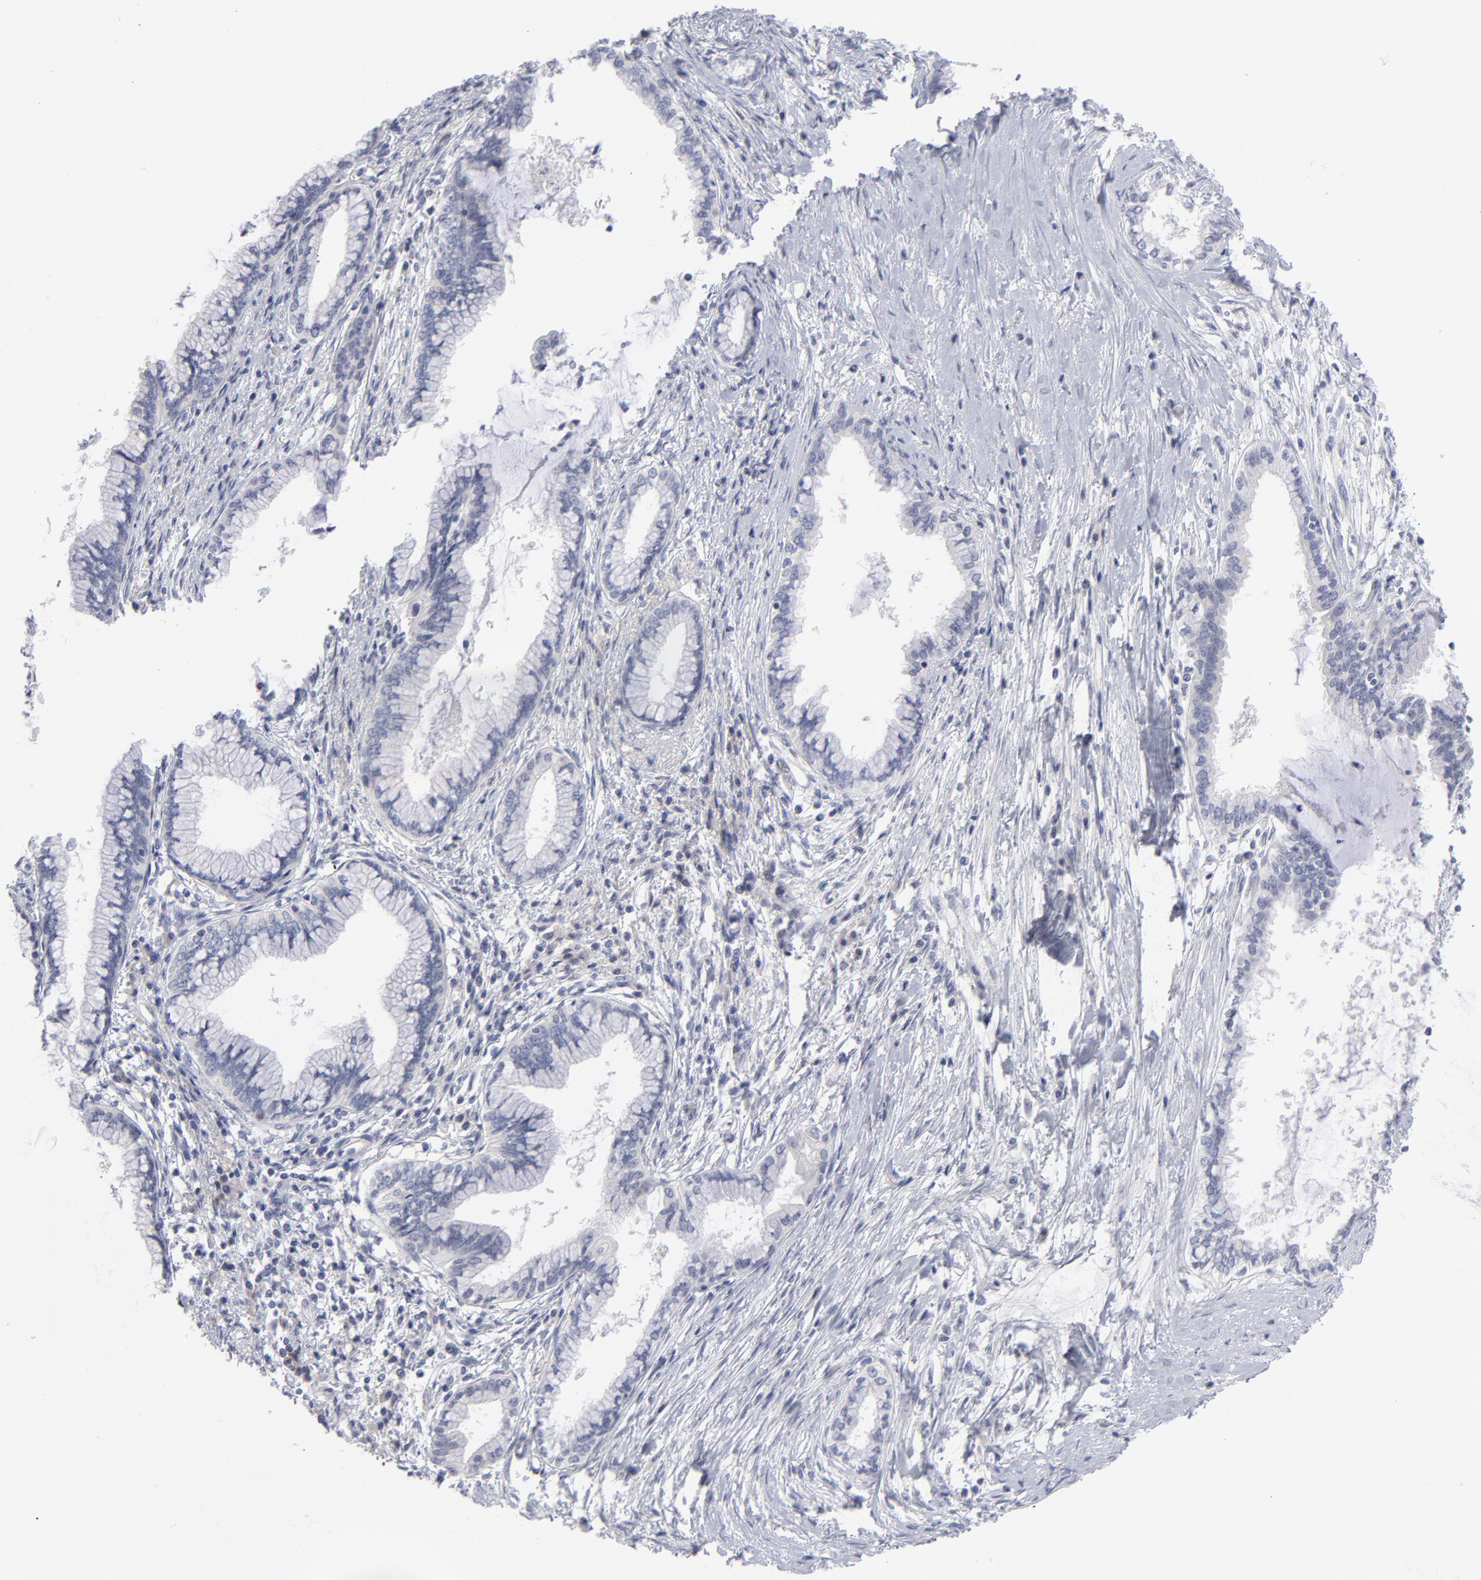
{"staining": {"intensity": "negative", "quantity": "none", "location": "none"}, "tissue": "pancreatic cancer", "cell_type": "Tumor cells", "image_type": "cancer", "snomed": [{"axis": "morphology", "description": "Adenocarcinoma, NOS"}, {"axis": "topography", "description": "Pancreas"}], "caption": "Pancreatic cancer (adenocarcinoma) was stained to show a protein in brown. There is no significant staining in tumor cells. The staining is performed using DAB brown chromogen with nuclei counter-stained in using hematoxylin.", "gene": "RPS24", "patient": {"sex": "female", "age": 64}}